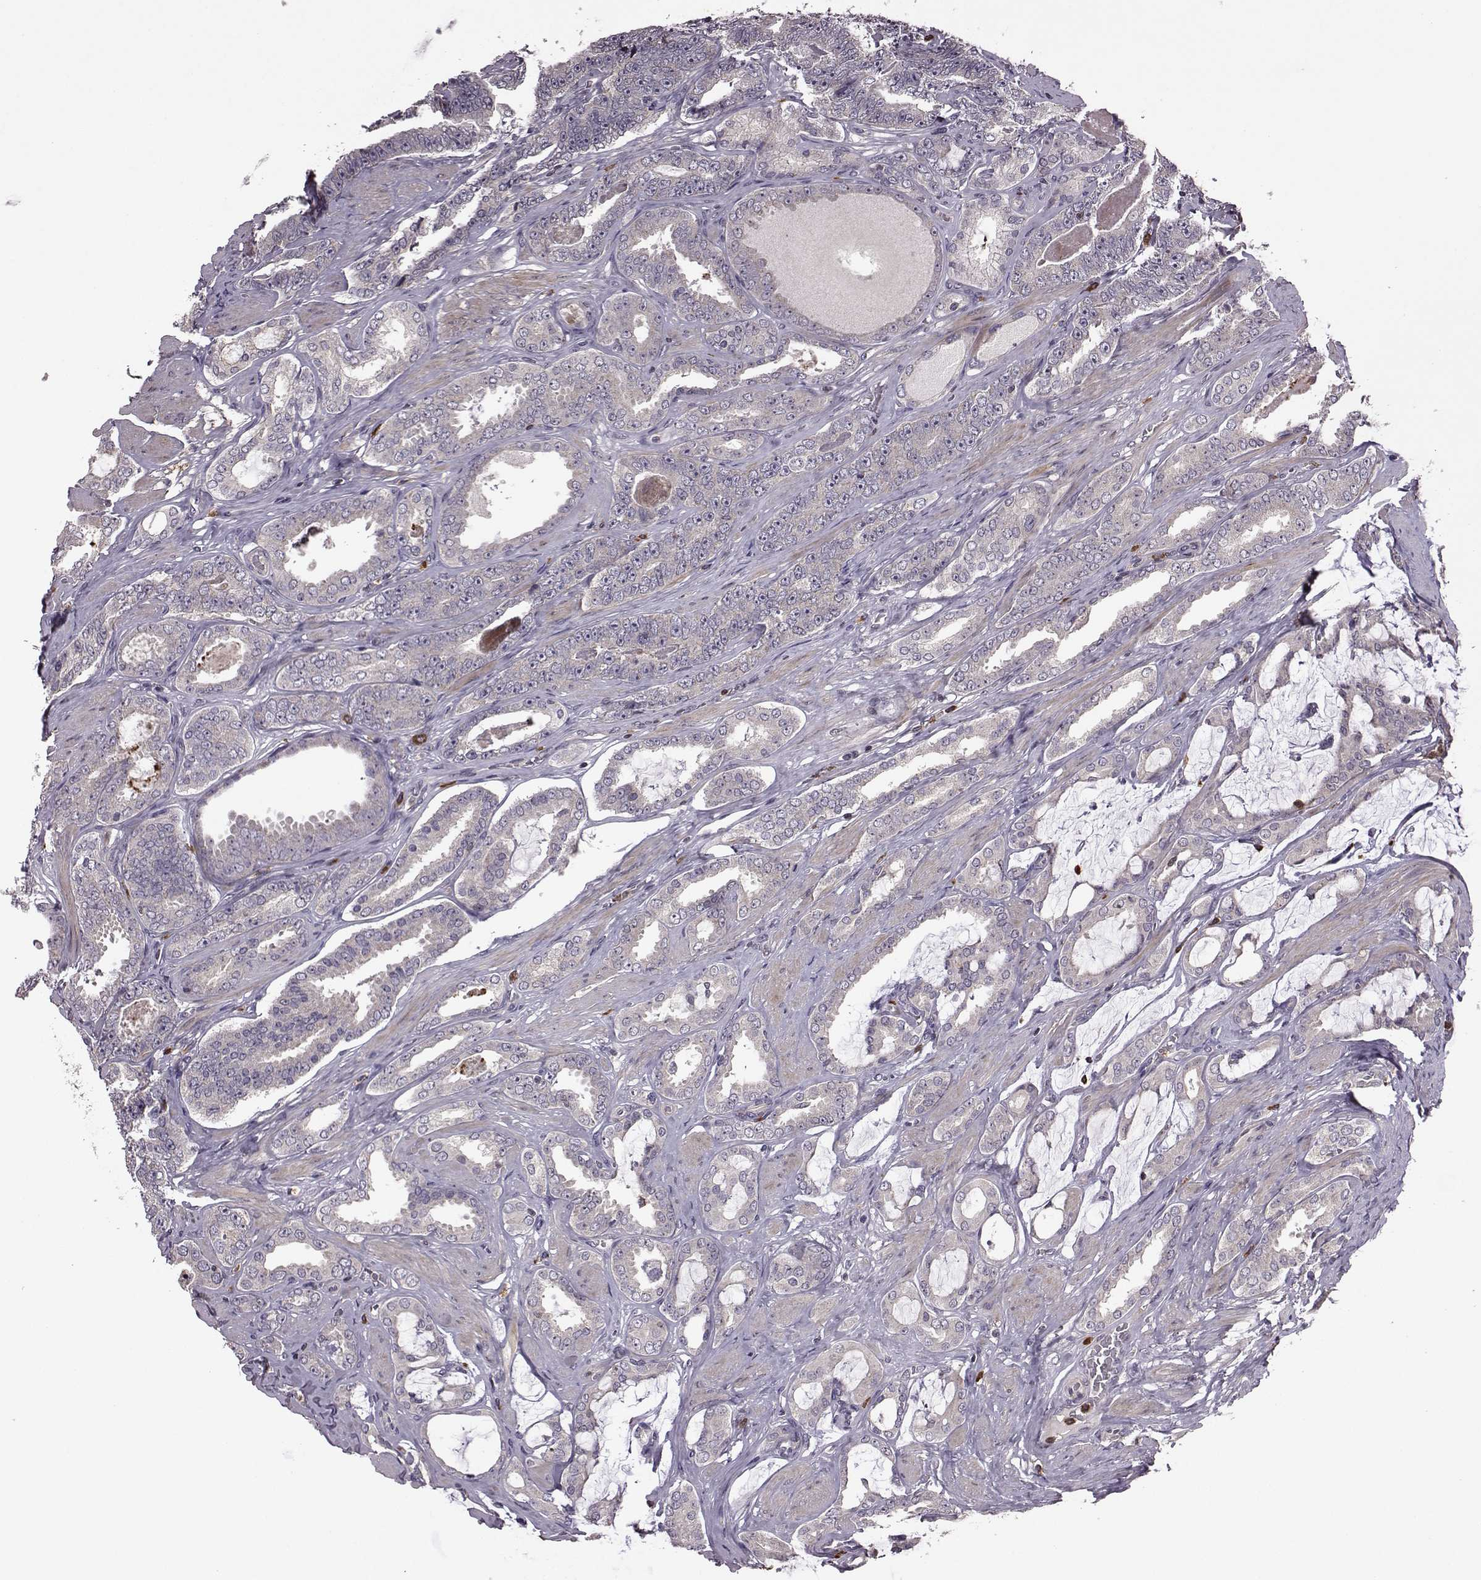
{"staining": {"intensity": "negative", "quantity": "none", "location": "none"}, "tissue": "prostate cancer", "cell_type": "Tumor cells", "image_type": "cancer", "snomed": [{"axis": "morphology", "description": "Adenocarcinoma, High grade"}, {"axis": "topography", "description": "Prostate"}], "caption": "Tumor cells are negative for protein expression in human prostate cancer (adenocarcinoma (high-grade)).", "gene": "TRMU", "patient": {"sex": "male", "age": 63}}